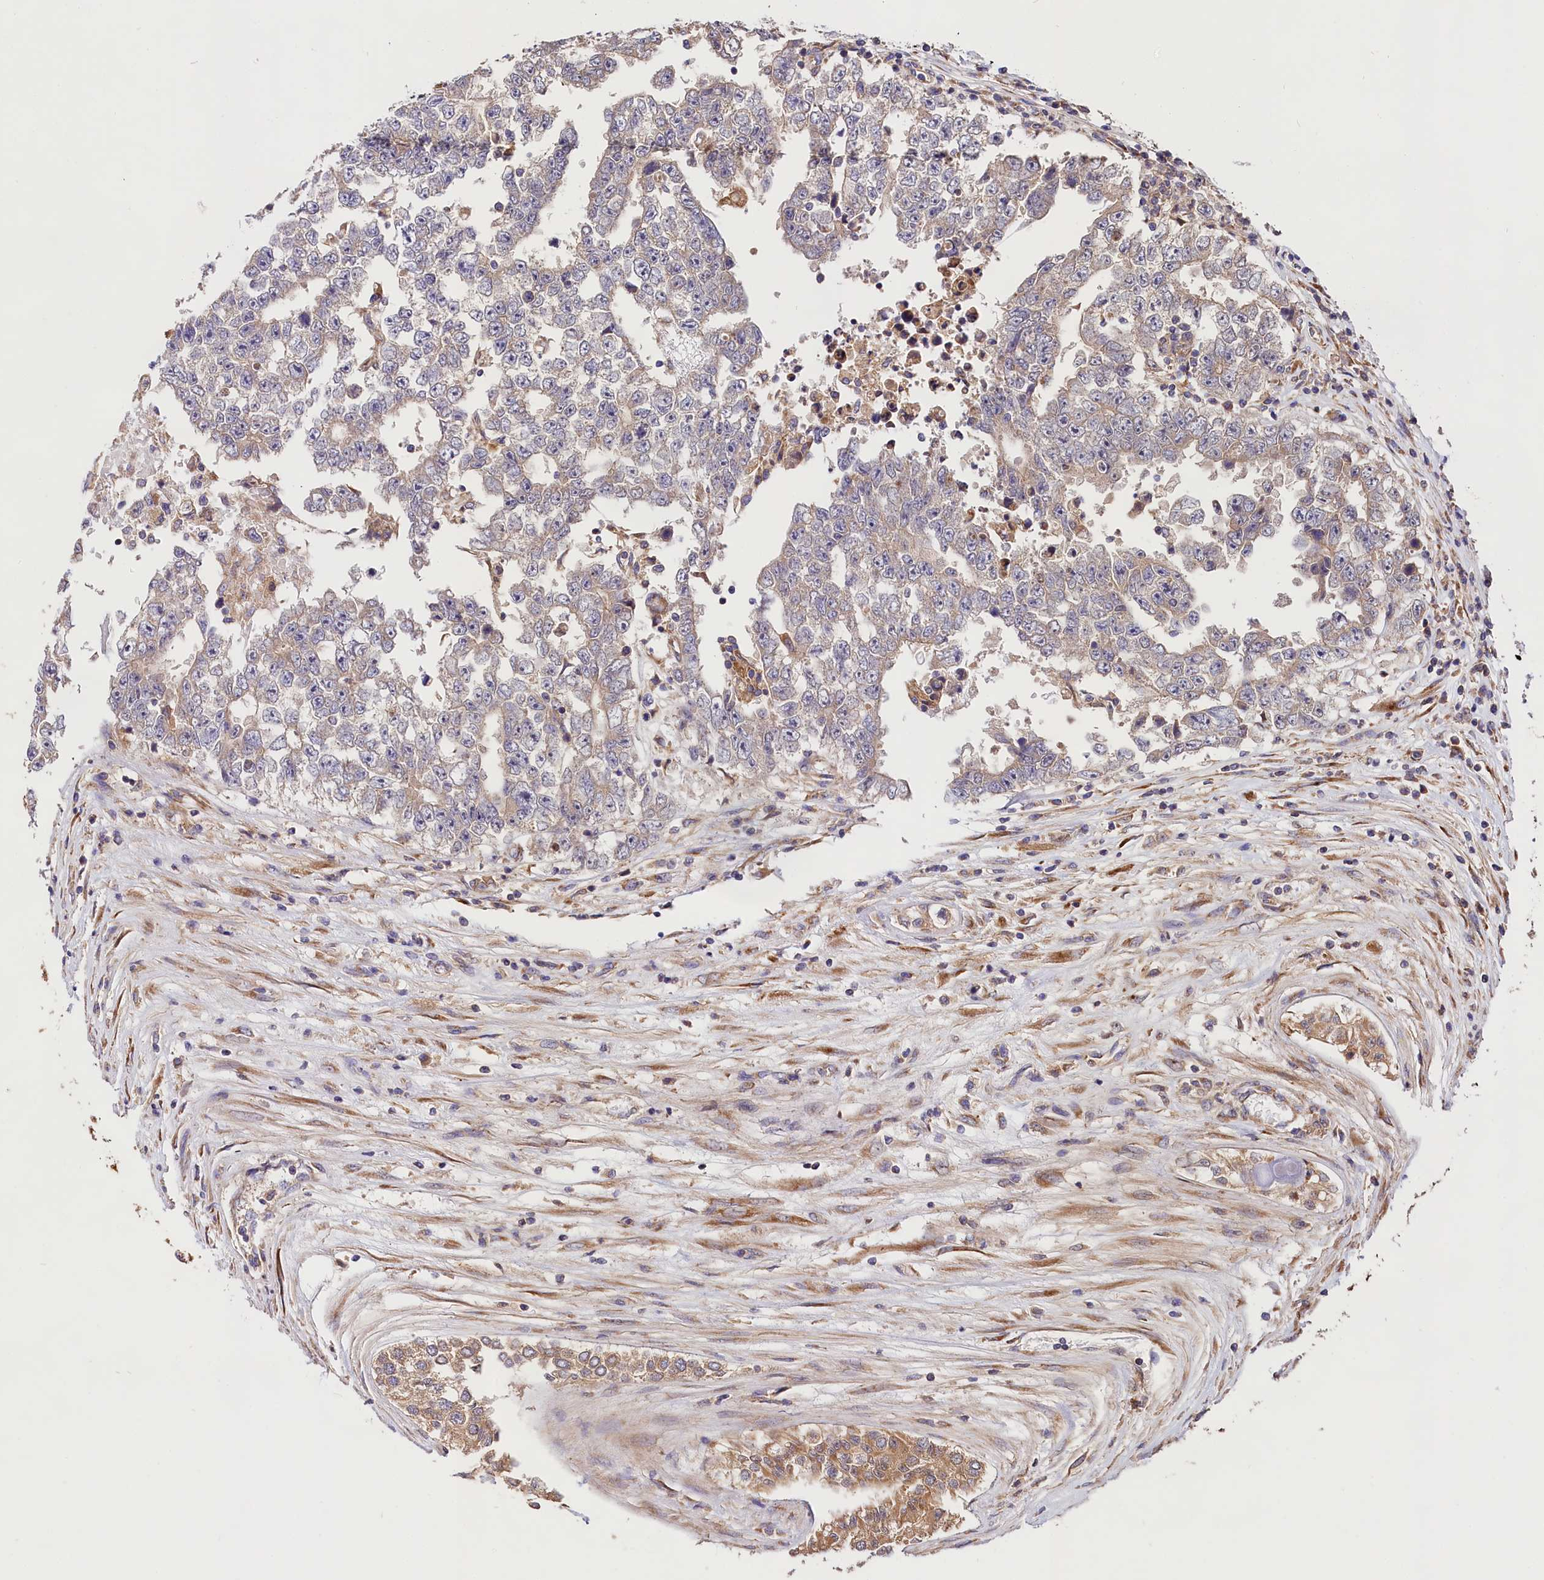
{"staining": {"intensity": "negative", "quantity": "none", "location": "none"}, "tissue": "testis cancer", "cell_type": "Tumor cells", "image_type": "cancer", "snomed": [{"axis": "morphology", "description": "Carcinoma, Embryonal, NOS"}, {"axis": "topography", "description": "Testis"}], "caption": "Human embryonal carcinoma (testis) stained for a protein using immunohistochemistry (IHC) displays no staining in tumor cells.", "gene": "SPG11", "patient": {"sex": "male", "age": 25}}